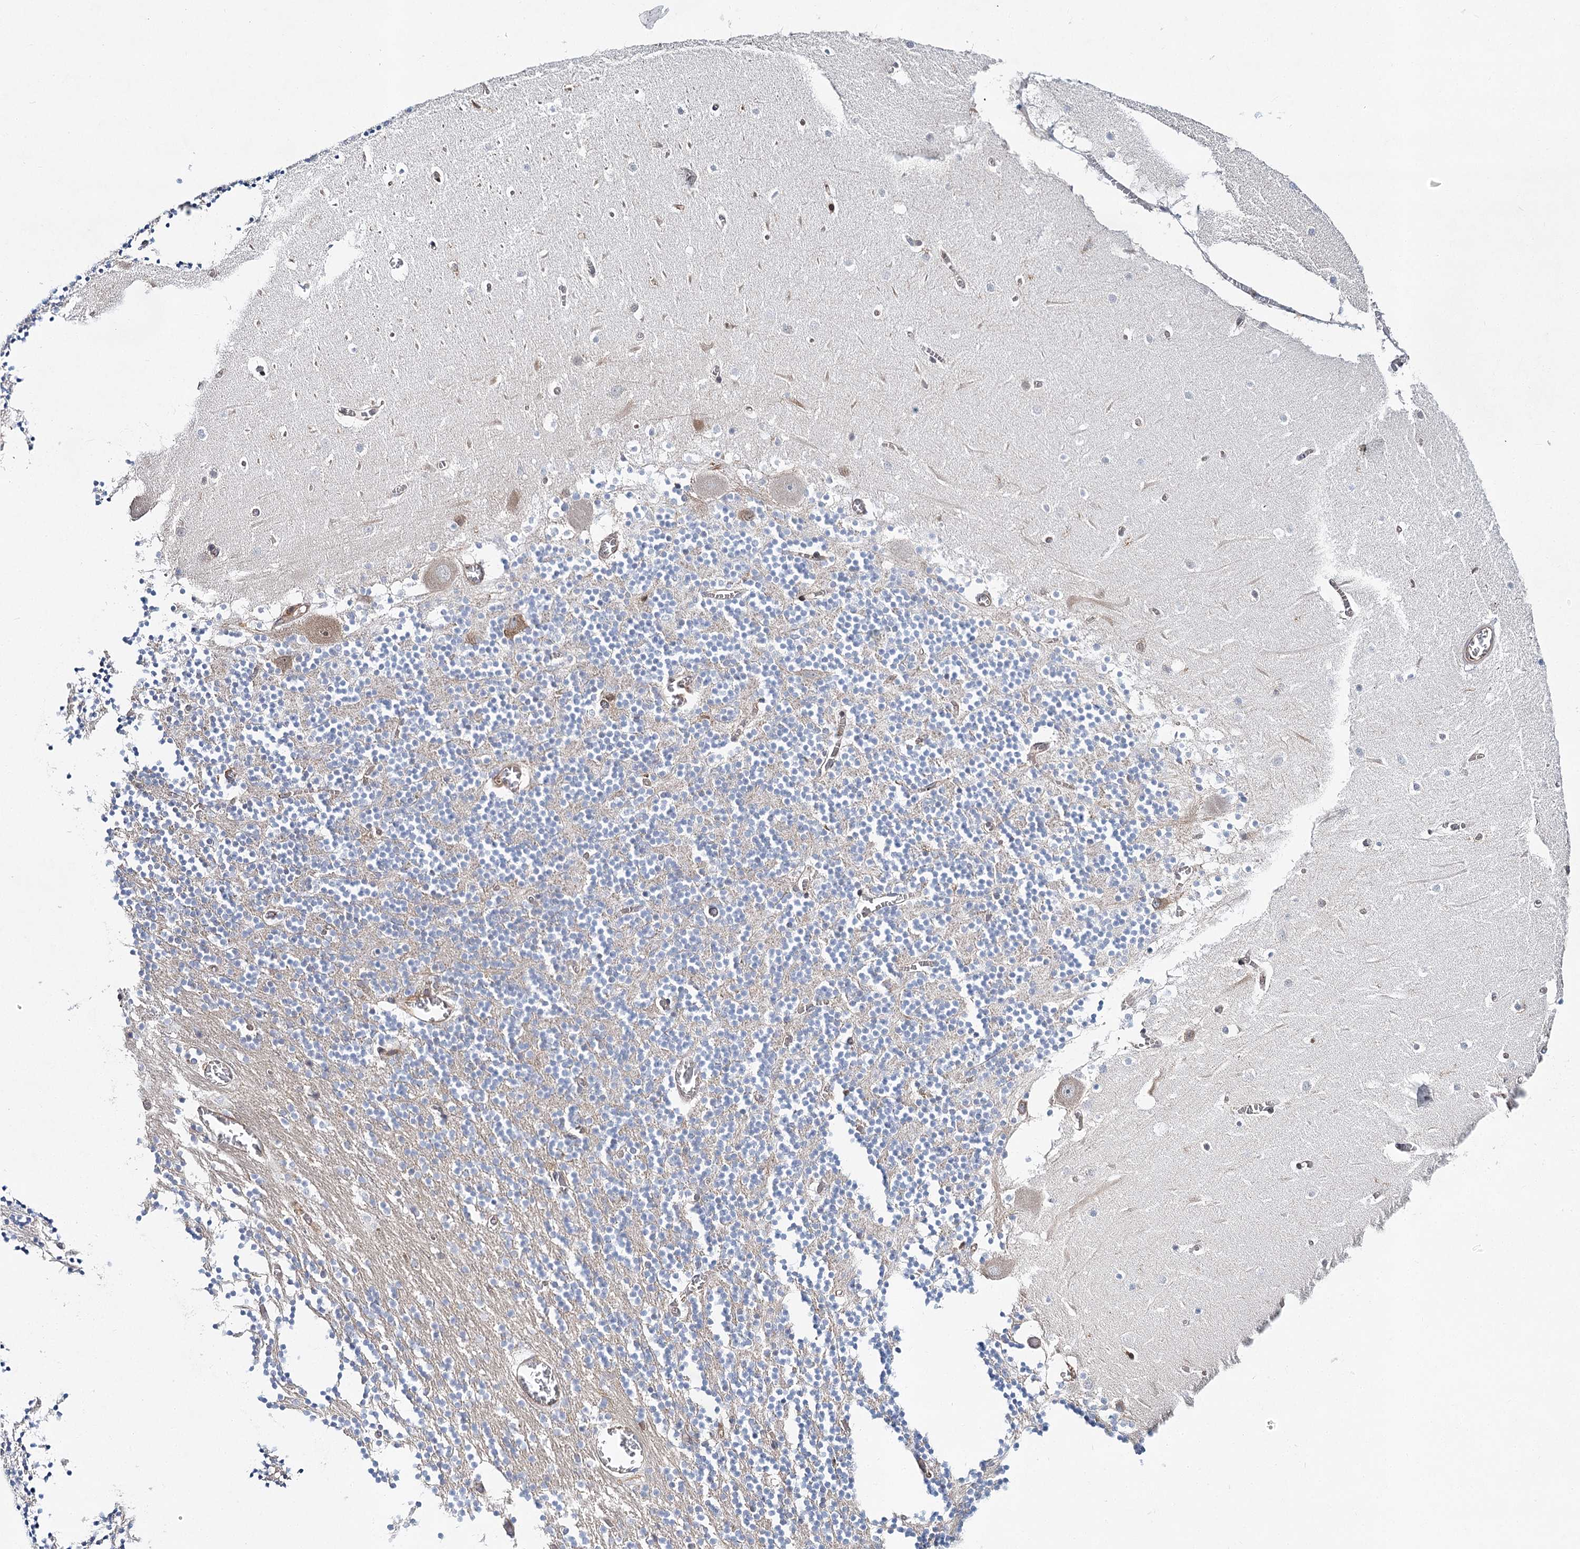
{"staining": {"intensity": "weak", "quantity": "25%-75%", "location": "cytoplasmic/membranous"}, "tissue": "cerebellum", "cell_type": "Cells in granular layer", "image_type": "normal", "snomed": [{"axis": "morphology", "description": "Normal tissue, NOS"}, {"axis": "topography", "description": "Cerebellum"}], "caption": "IHC (DAB) staining of benign human cerebellum reveals weak cytoplasmic/membranous protein expression in about 25%-75% of cells in granular layer. The staining was performed using DAB (3,3'-diaminobenzidine) to visualize the protein expression in brown, while the nuclei were stained in blue with hematoxylin (Magnification: 20x).", "gene": "ABRAXAS2", "patient": {"sex": "female", "age": 28}}